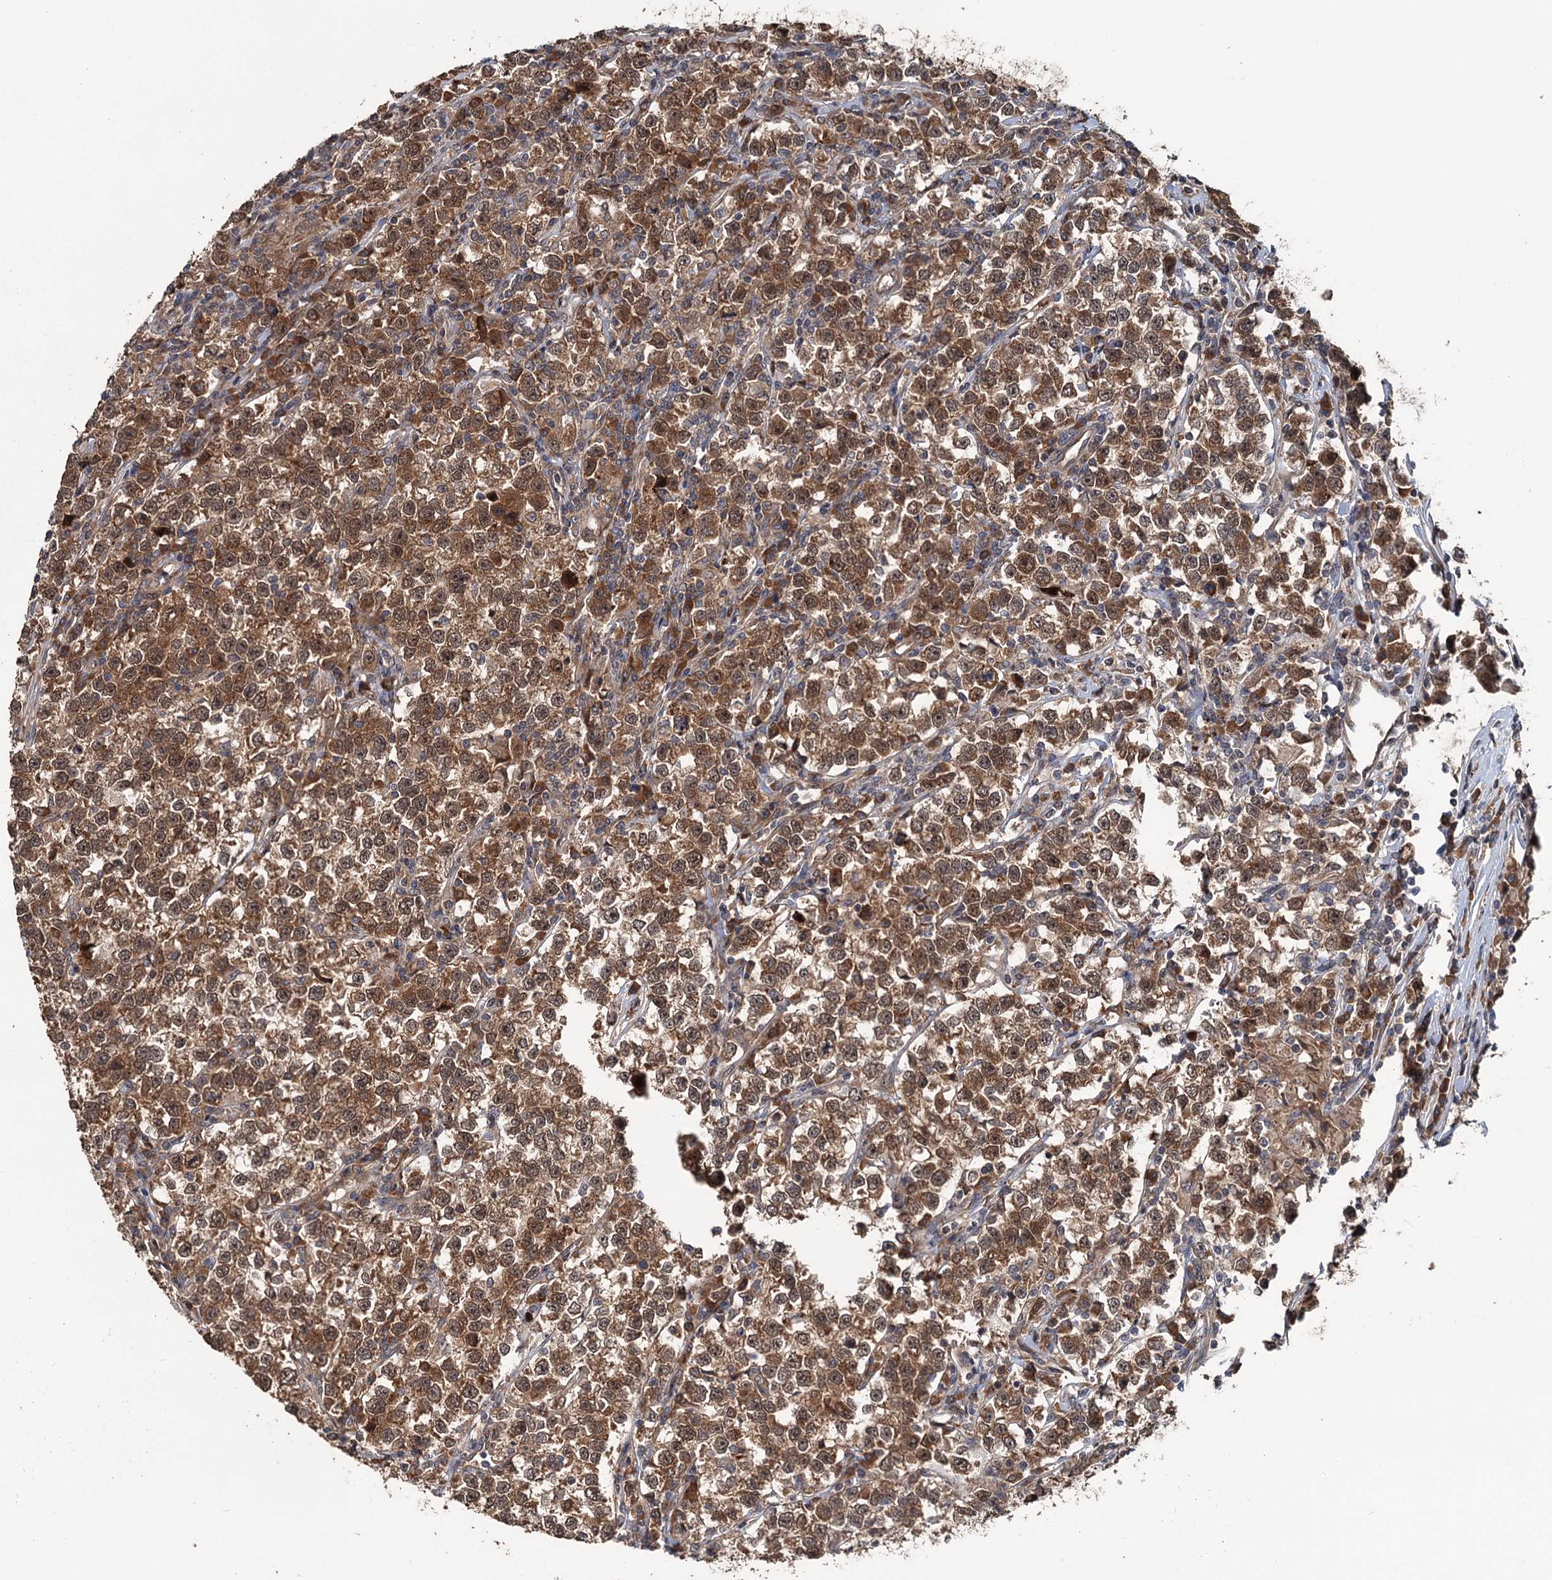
{"staining": {"intensity": "moderate", "quantity": ">75%", "location": "cytoplasmic/membranous,nuclear"}, "tissue": "testis cancer", "cell_type": "Tumor cells", "image_type": "cancer", "snomed": [{"axis": "morphology", "description": "Normal tissue, NOS"}, {"axis": "morphology", "description": "Seminoma, NOS"}, {"axis": "topography", "description": "Testis"}], "caption": "DAB (3,3'-diaminobenzidine) immunohistochemical staining of testis cancer (seminoma) demonstrates moderate cytoplasmic/membranous and nuclear protein staining in approximately >75% of tumor cells. (brown staining indicates protein expression, while blue staining denotes nuclei).", "gene": "KANSL2", "patient": {"sex": "male", "age": 43}}